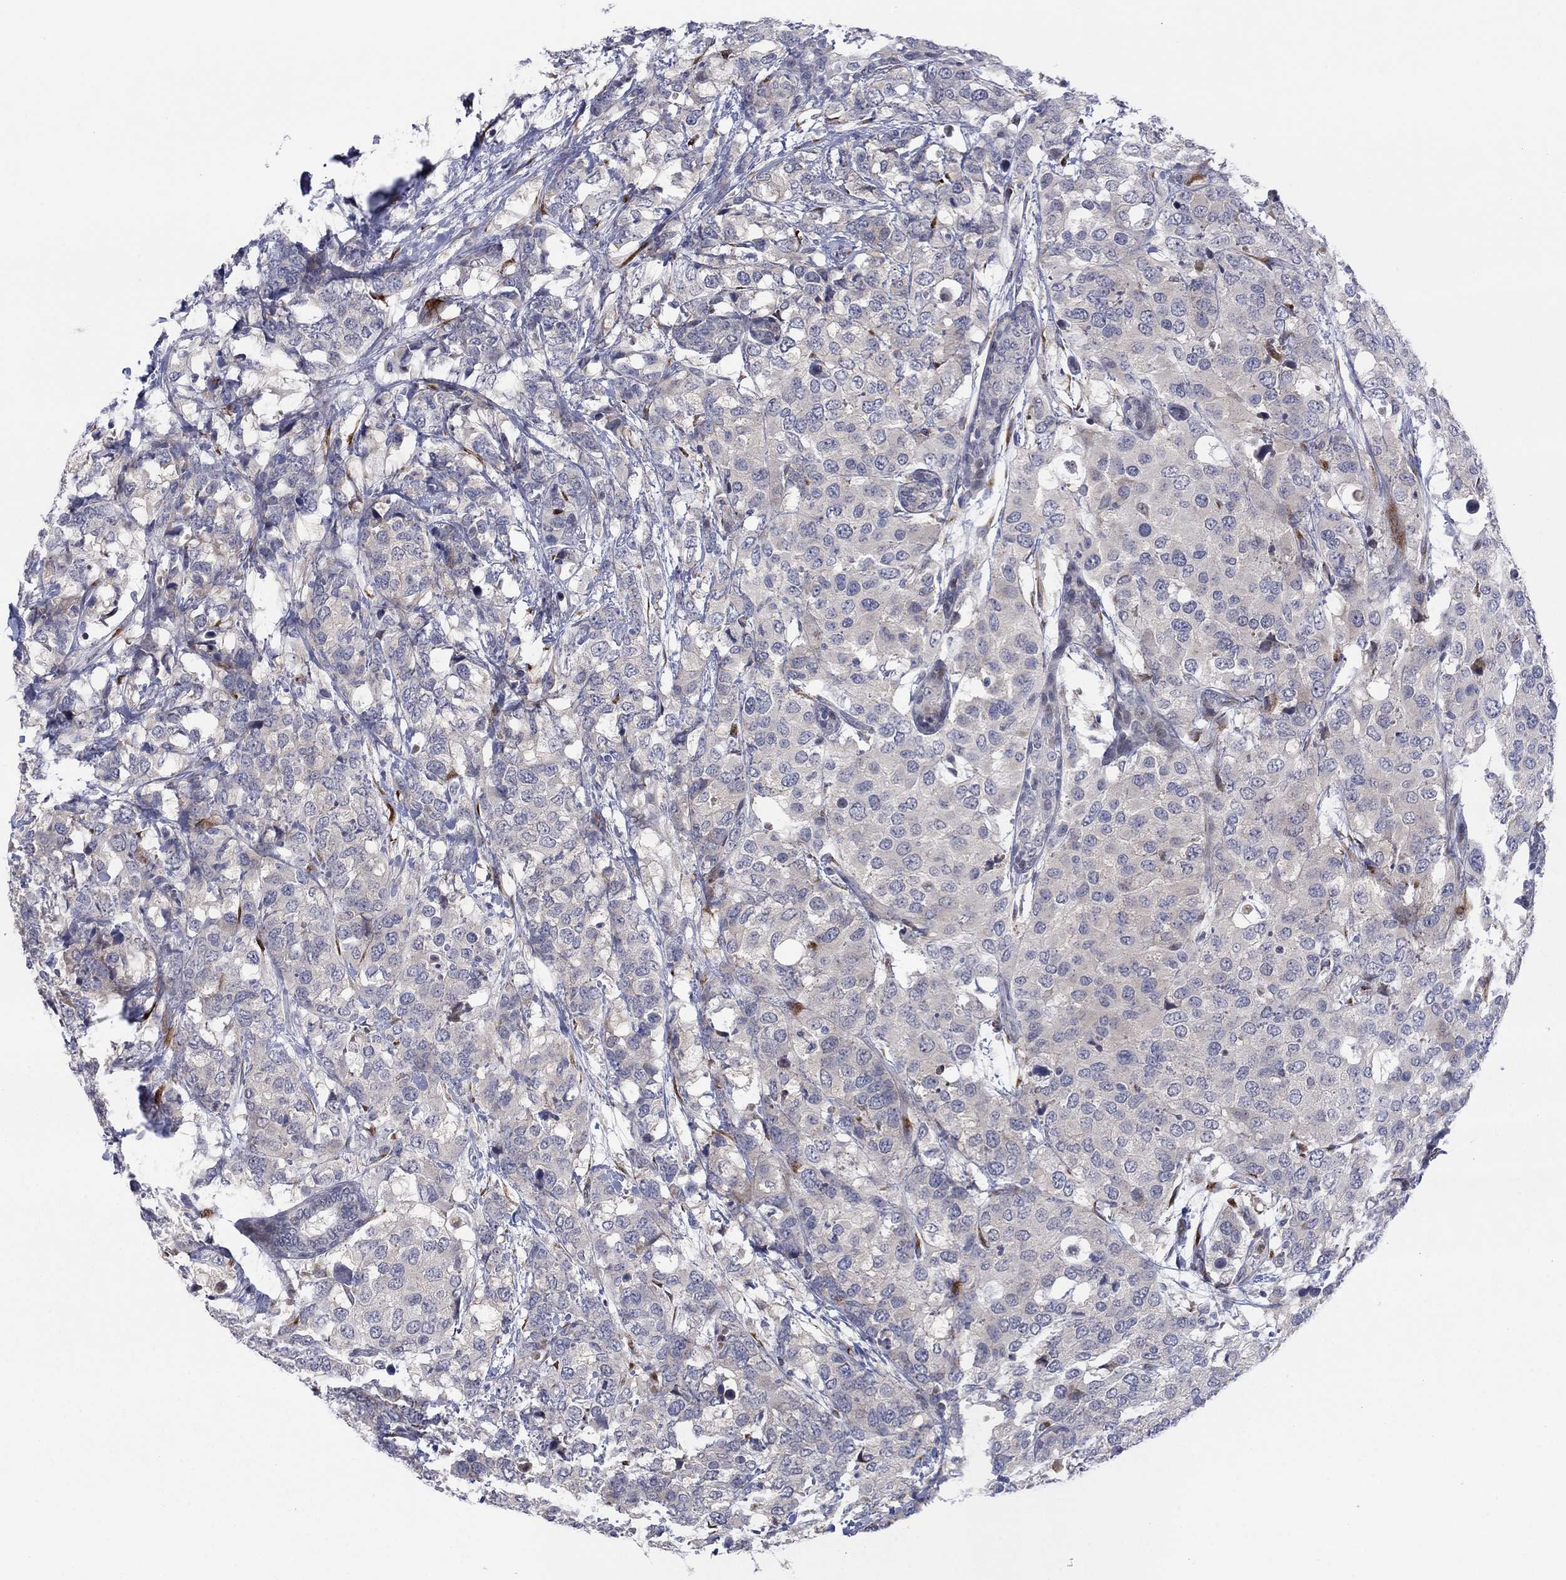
{"staining": {"intensity": "negative", "quantity": "none", "location": "none"}, "tissue": "breast cancer", "cell_type": "Tumor cells", "image_type": "cancer", "snomed": [{"axis": "morphology", "description": "Lobular carcinoma"}, {"axis": "topography", "description": "Breast"}], "caption": "An immunohistochemistry histopathology image of lobular carcinoma (breast) is shown. There is no staining in tumor cells of lobular carcinoma (breast).", "gene": "TTC21B", "patient": {"sex": "female", "age": 59}}